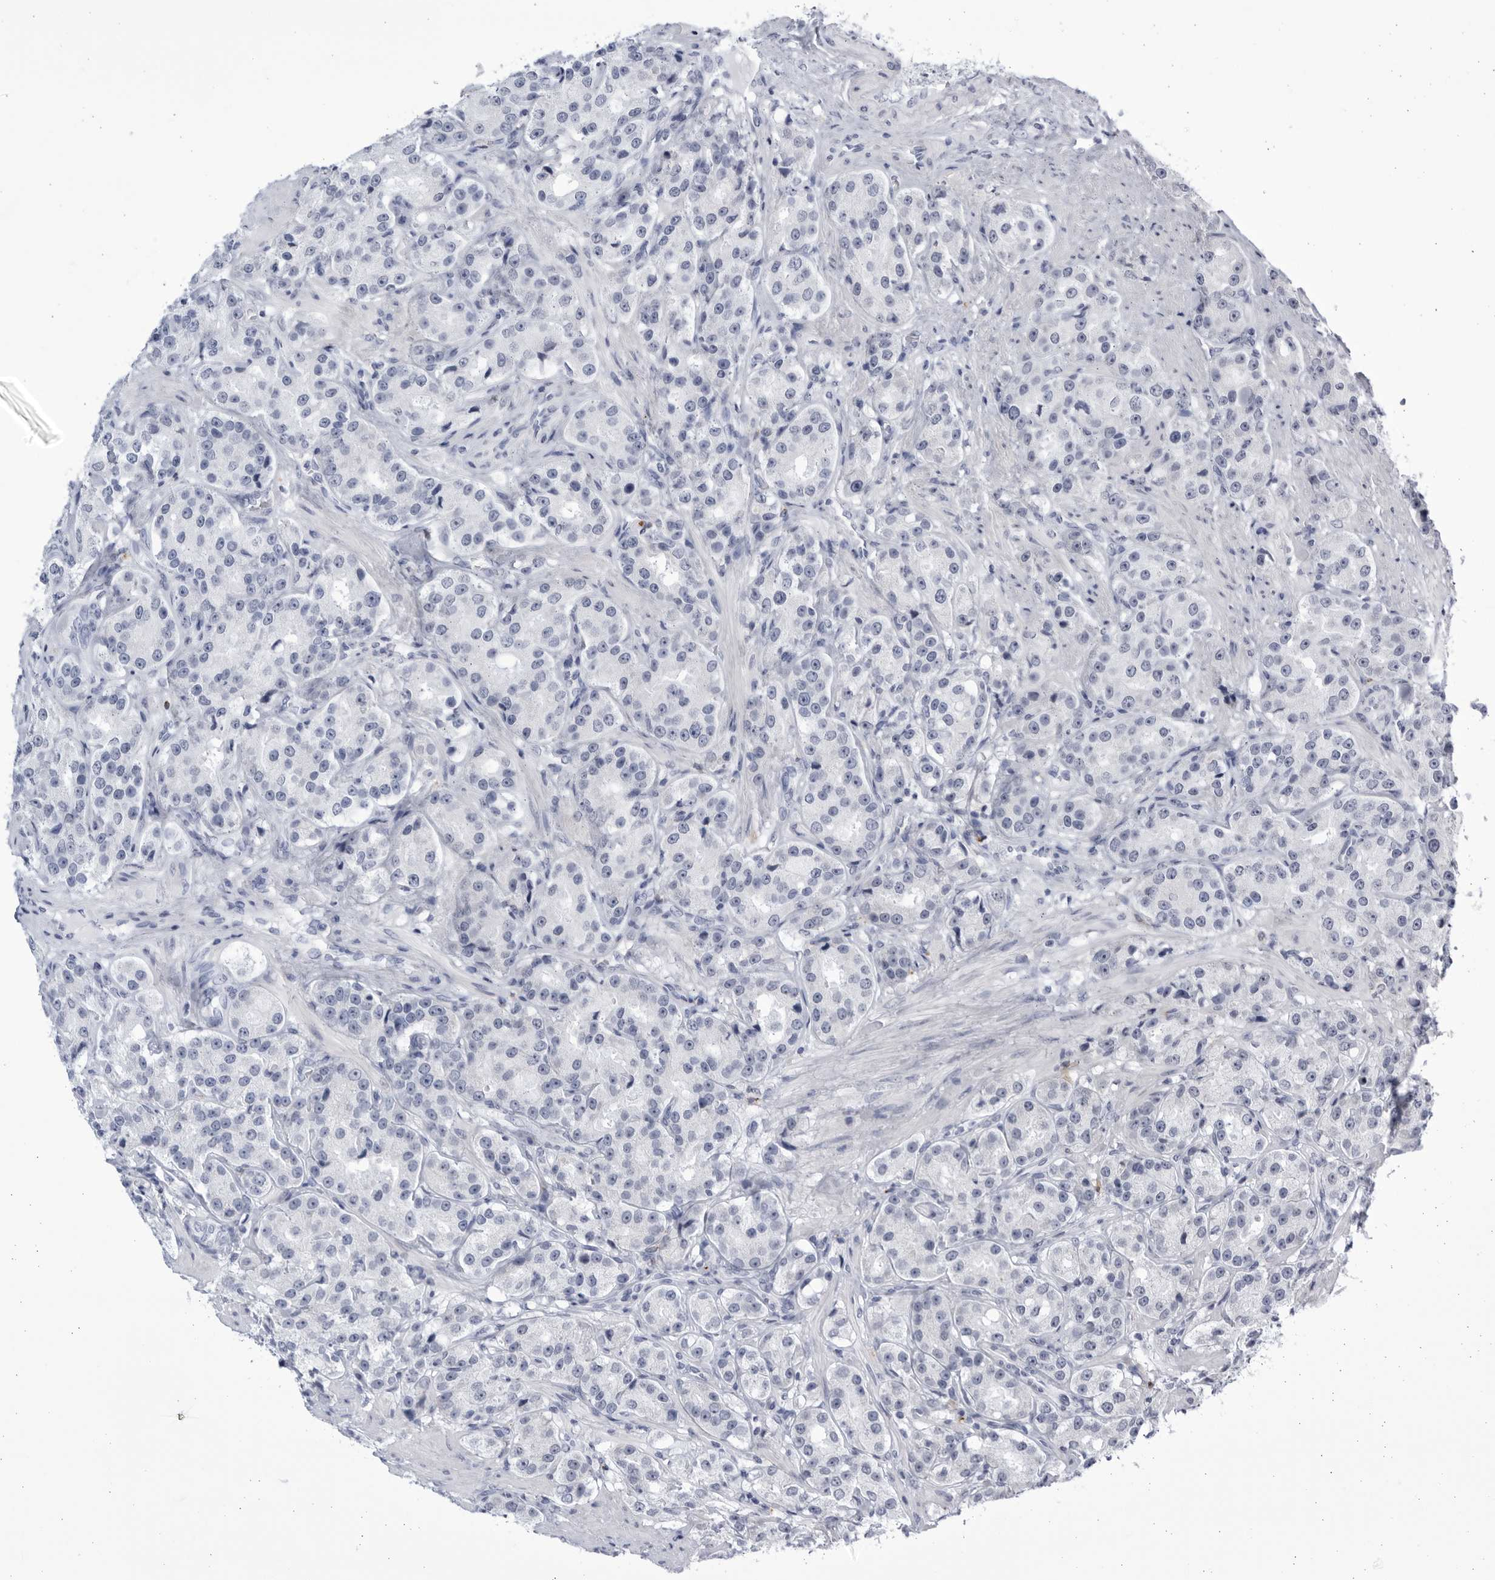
{"staining": {"intensity": "negative", "quantity": "none", "location": "none"}, "tissue": "prostate cancer", "cell_type": "Tumor cells", "image_type": "cancer", "snomed": [{"axis": "morphology", "description": "Adenocarcinoma, High grade"}, {"axis": "topography", "description": "Prostate"}], "caption": "DAB immunohistochemical staining of adenocarcinoma (high-grade) (prostate) exhibits no significant staining in tumor cells. The staining is performed using DAB (3,3'-diaminobenzidine) brown chromogen with nuclei counter-stained in using hematoxylin.", "gene": "CCDC181", "patient": {"sex": "male", "age": 60}}